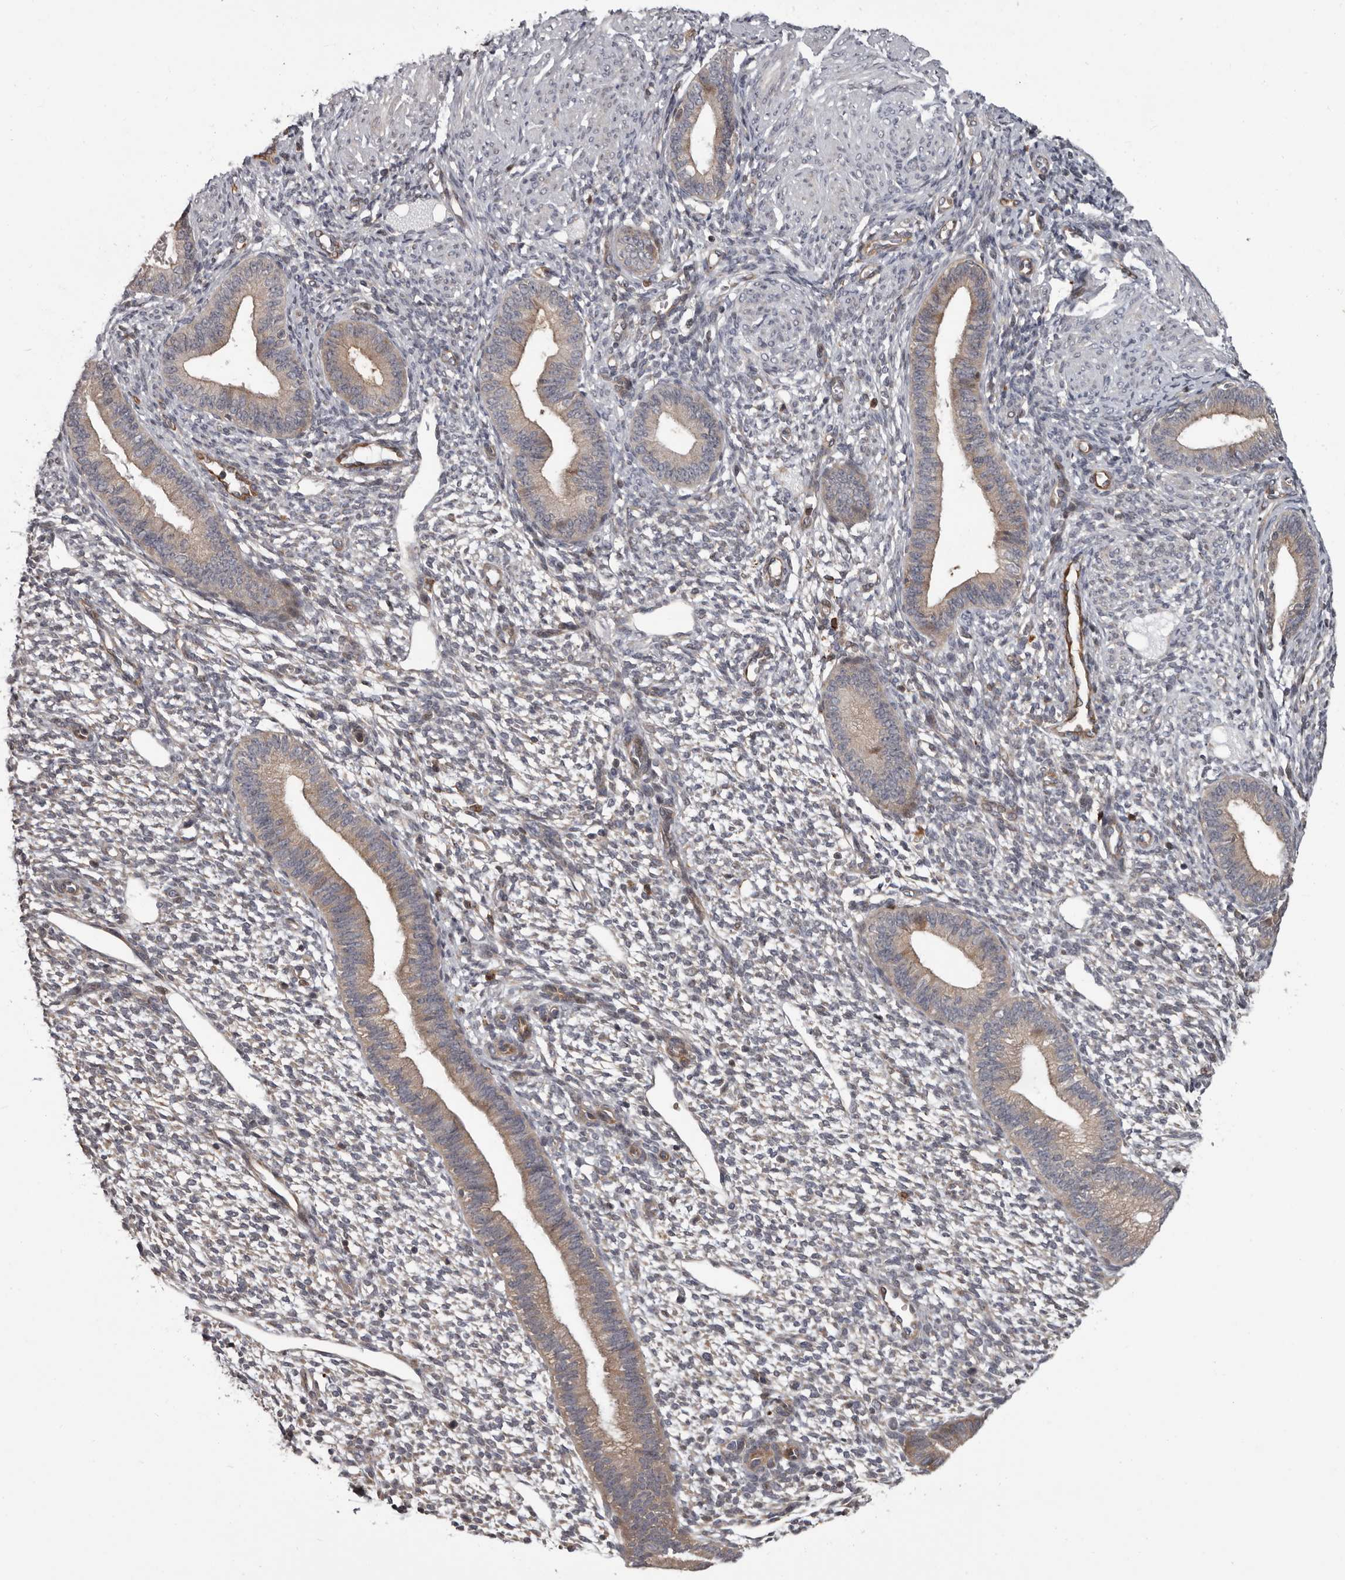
{"staining": {"intensity": "negative", "quantity": "none", "location": "none"}, "tissue": "endometrium", "cell_type": "Cells in endometrial stroma", "image_type": "normal", "snomed": [{"axis": "morphology", "description": "Normal tissue, NOS"}, {"axis": "topography", "description": "Endometrium"}], "caption": "Immunohistochemistry (IHC) micrograph of unremarkable human endometrium stained for a protein (brown), which reveals no expression in cells in endometrial stroma. (Stains: DAB IHC with hematoxylin counter stain, Microscopy: brightfield microscopy at high magnification).", "gene": "FGFR4", "patient": {"sex": "female", "age": 46}}